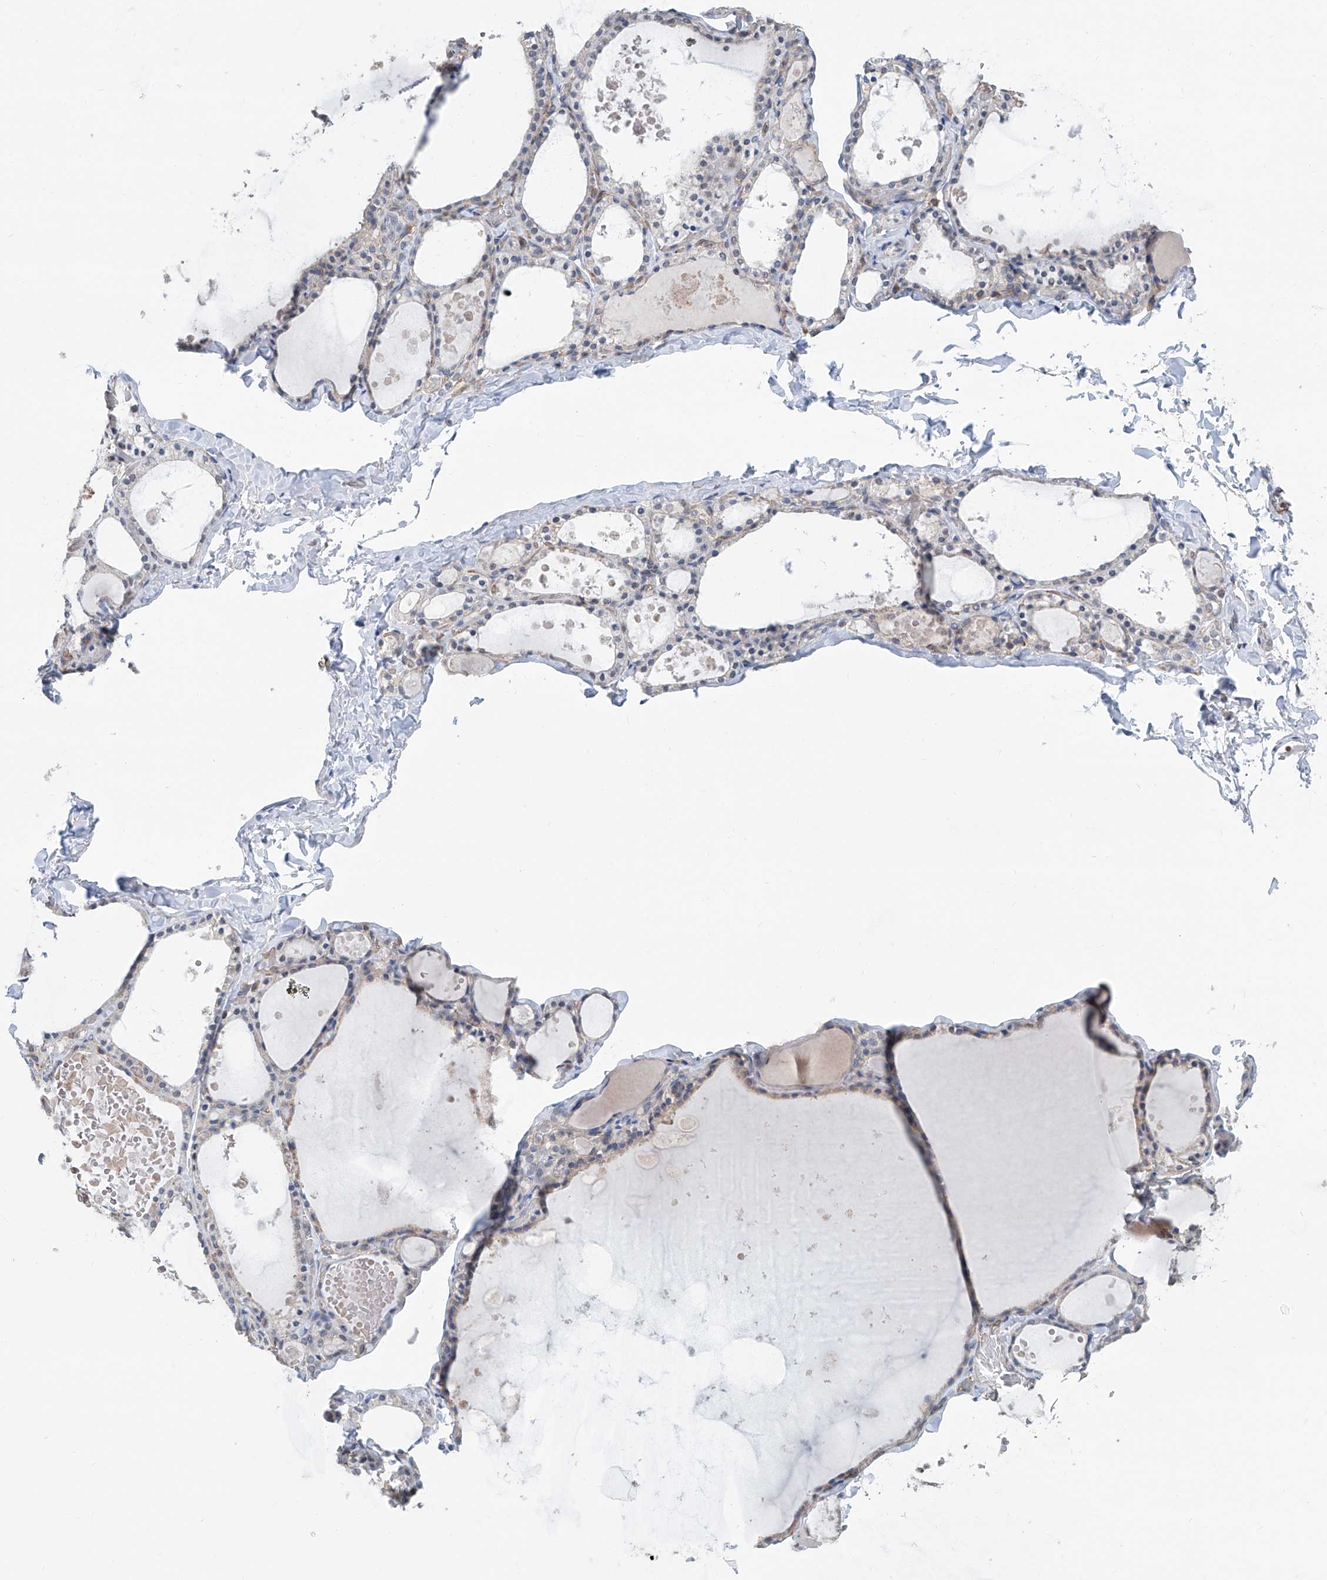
{"staining": {"intensity": "negative", "quantity": "none", "location": "none"}, "tissue": "thyroid gland", "cell_type": "Glandular cells", "image_type": "normal", "snomed": [{"axis": "morphology", "description": "Normal tissue, NOS"}, {"axis": "topography", "description": "Thyroid gland"}], "caption": "The immunohistochemistry (IHC) micrograph has no significant expression in glandular cells of thyroid gland. (DAB (3,3'-diaminobenzidine) immunohistochemistry visualized using brightfield microscopy, high magnification).", "gene": "KCNK10", "patient": {"sex": "male", "age": 56}}